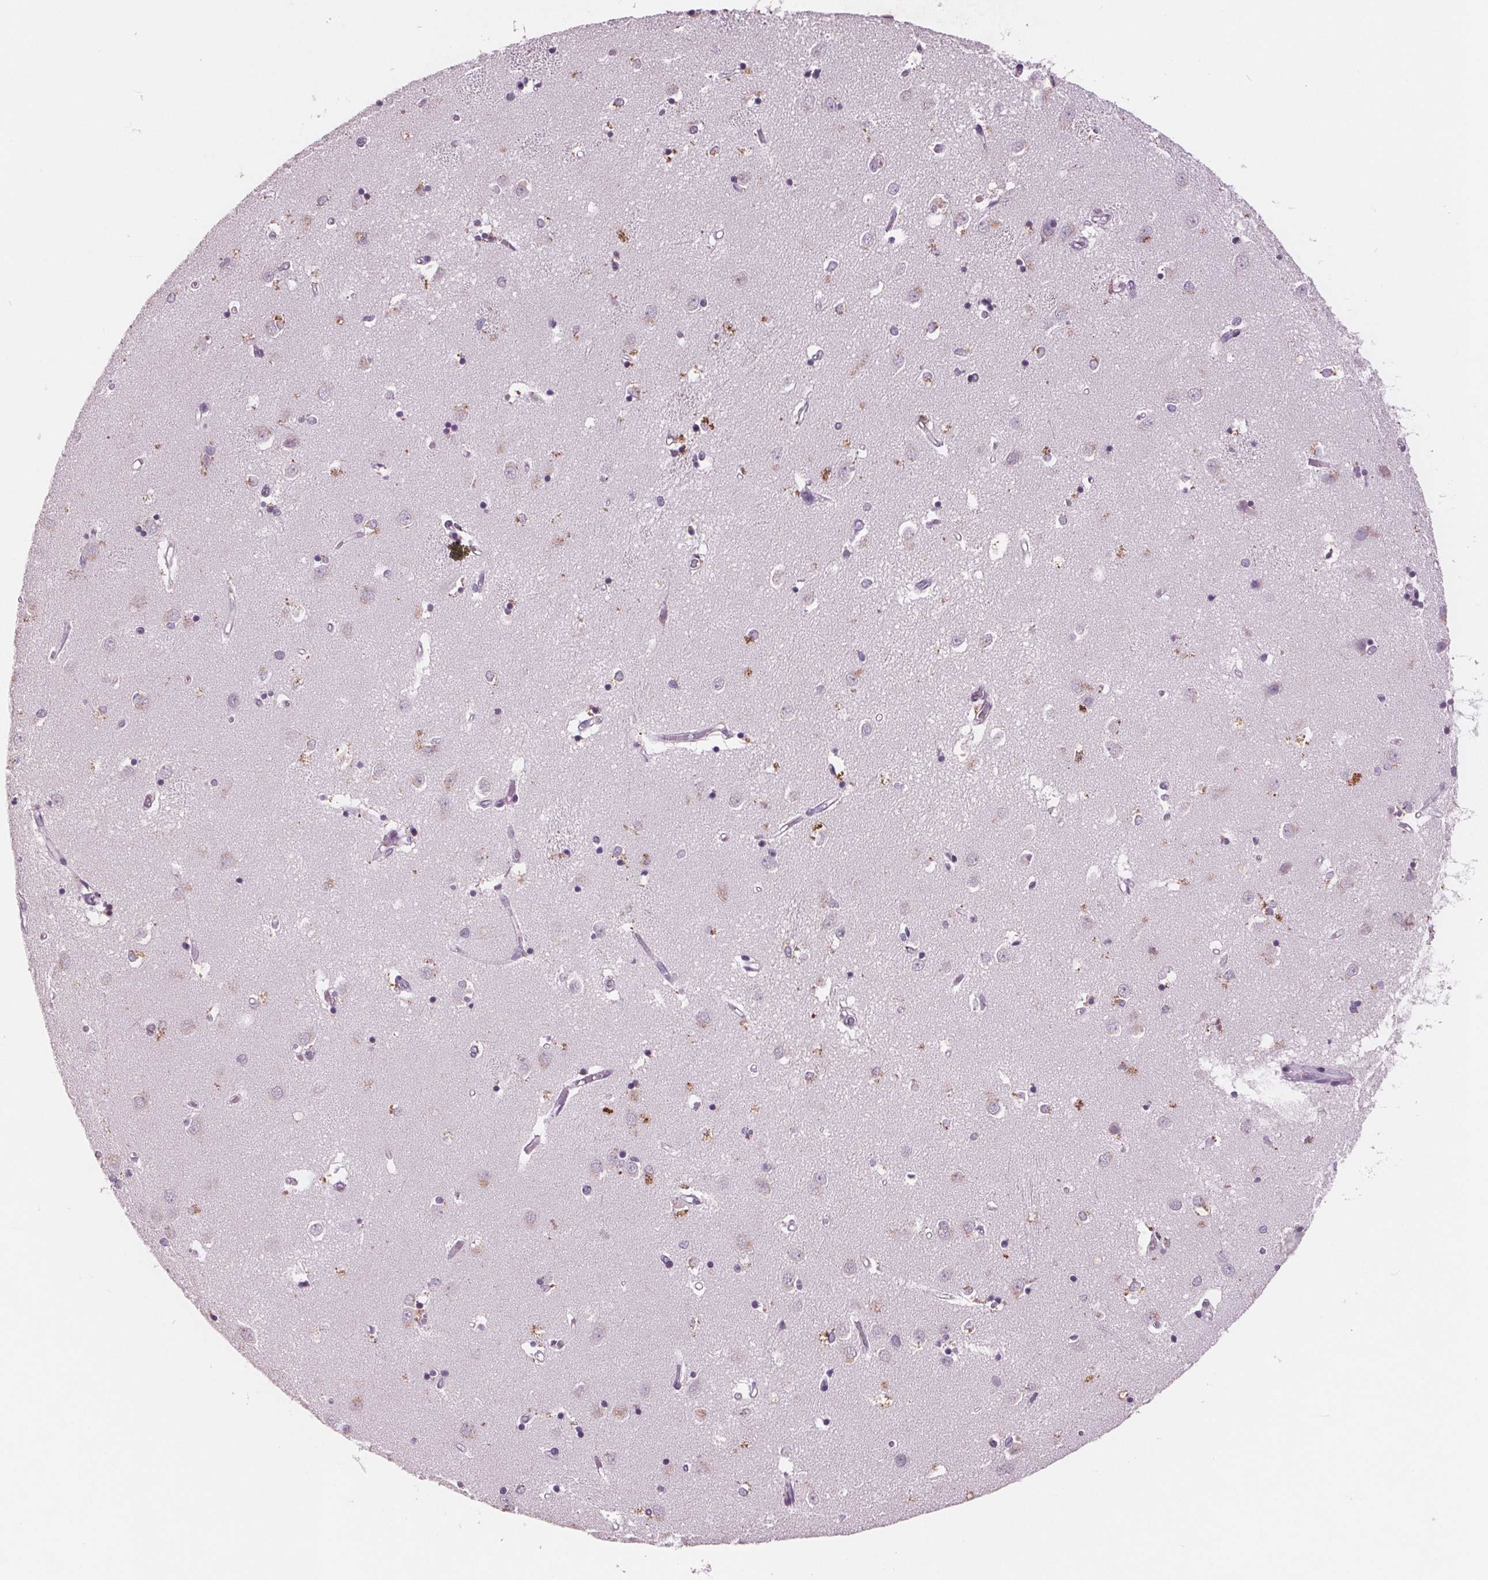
{"staining": {"intensity": "weak", "quantity": "<25%", "location": "cytoplasmic/membranous"}, "tissue": "caudate", "cell_type": "Glial cells", "image_type": "normal", "snomed": [{"axis": "morphology", "description": "Normal tissue, NOS"}, {"axis": "topography", "description": "Lateral ventricle wall"}], "caption": "Immunohistochemistry (IHC) photomicrograph of unremarkable caudate stained for a protein (brown), which demonstrates no staining in glial cells. (Brightfield microscopy of DAB immunohistochemistry at high magnification).", "gene": "PTPN14", "patient": {"sex": "male", "age": 54}}